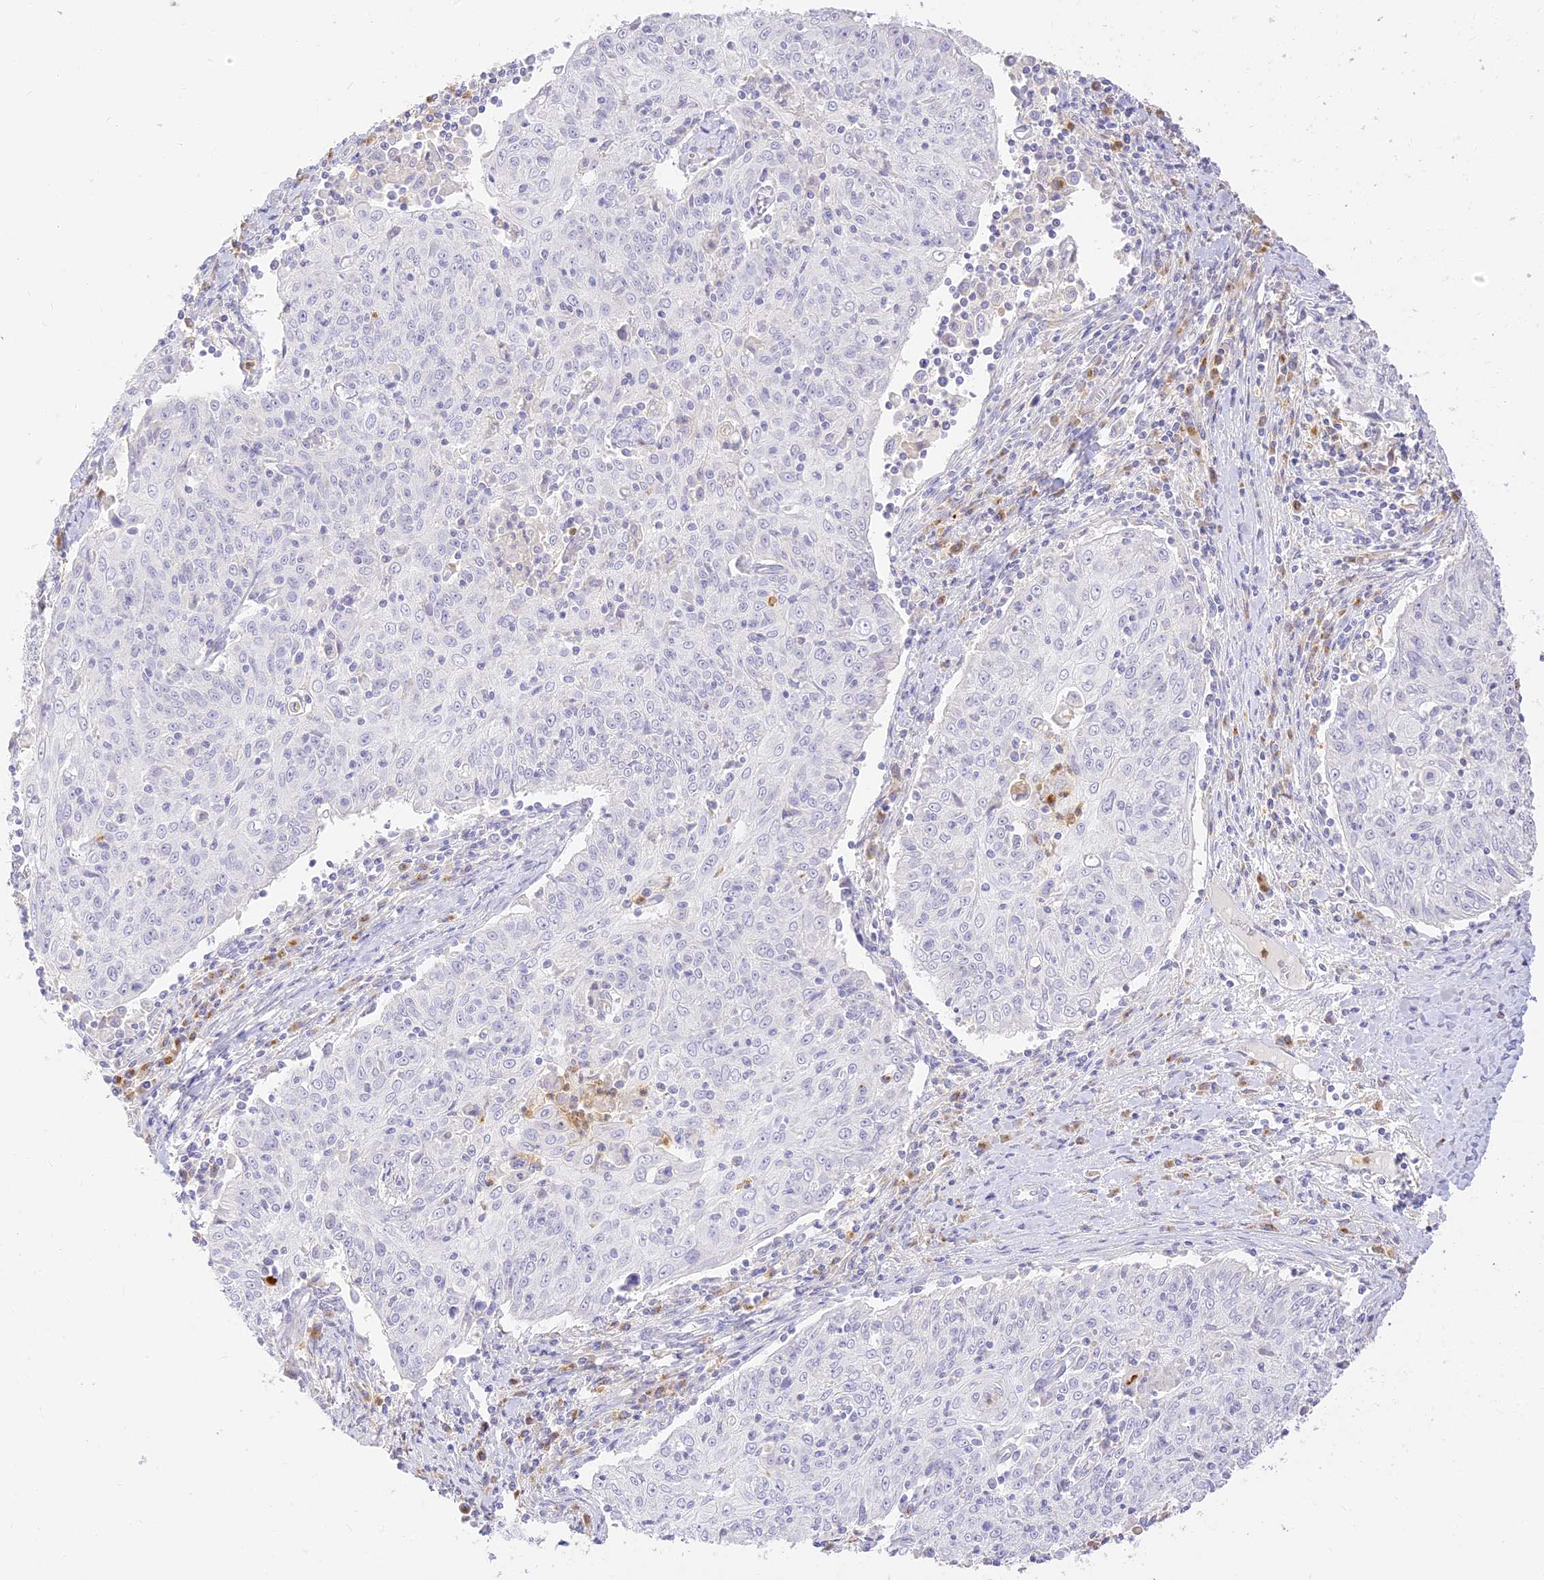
{"staining": {"intensity": "negative", "quantity": "none", "location": "none"}, "tissue": "cervical cancer", "cell_type": "Tumor cells", "image_type": "cancer", "snomed": [{"axis": "morphology", "description": "Squamous cell carcinoma, NOS"}, {"axis": "topography", "description": "Cervix"}], "caption": "Cervical cancer (squamous cell carcinoma) was stained to show a protein in brown. There is no significant positivity in tumor cells.", "gene": "SEC13", "patient": {"sex": "female", "age": 48}}